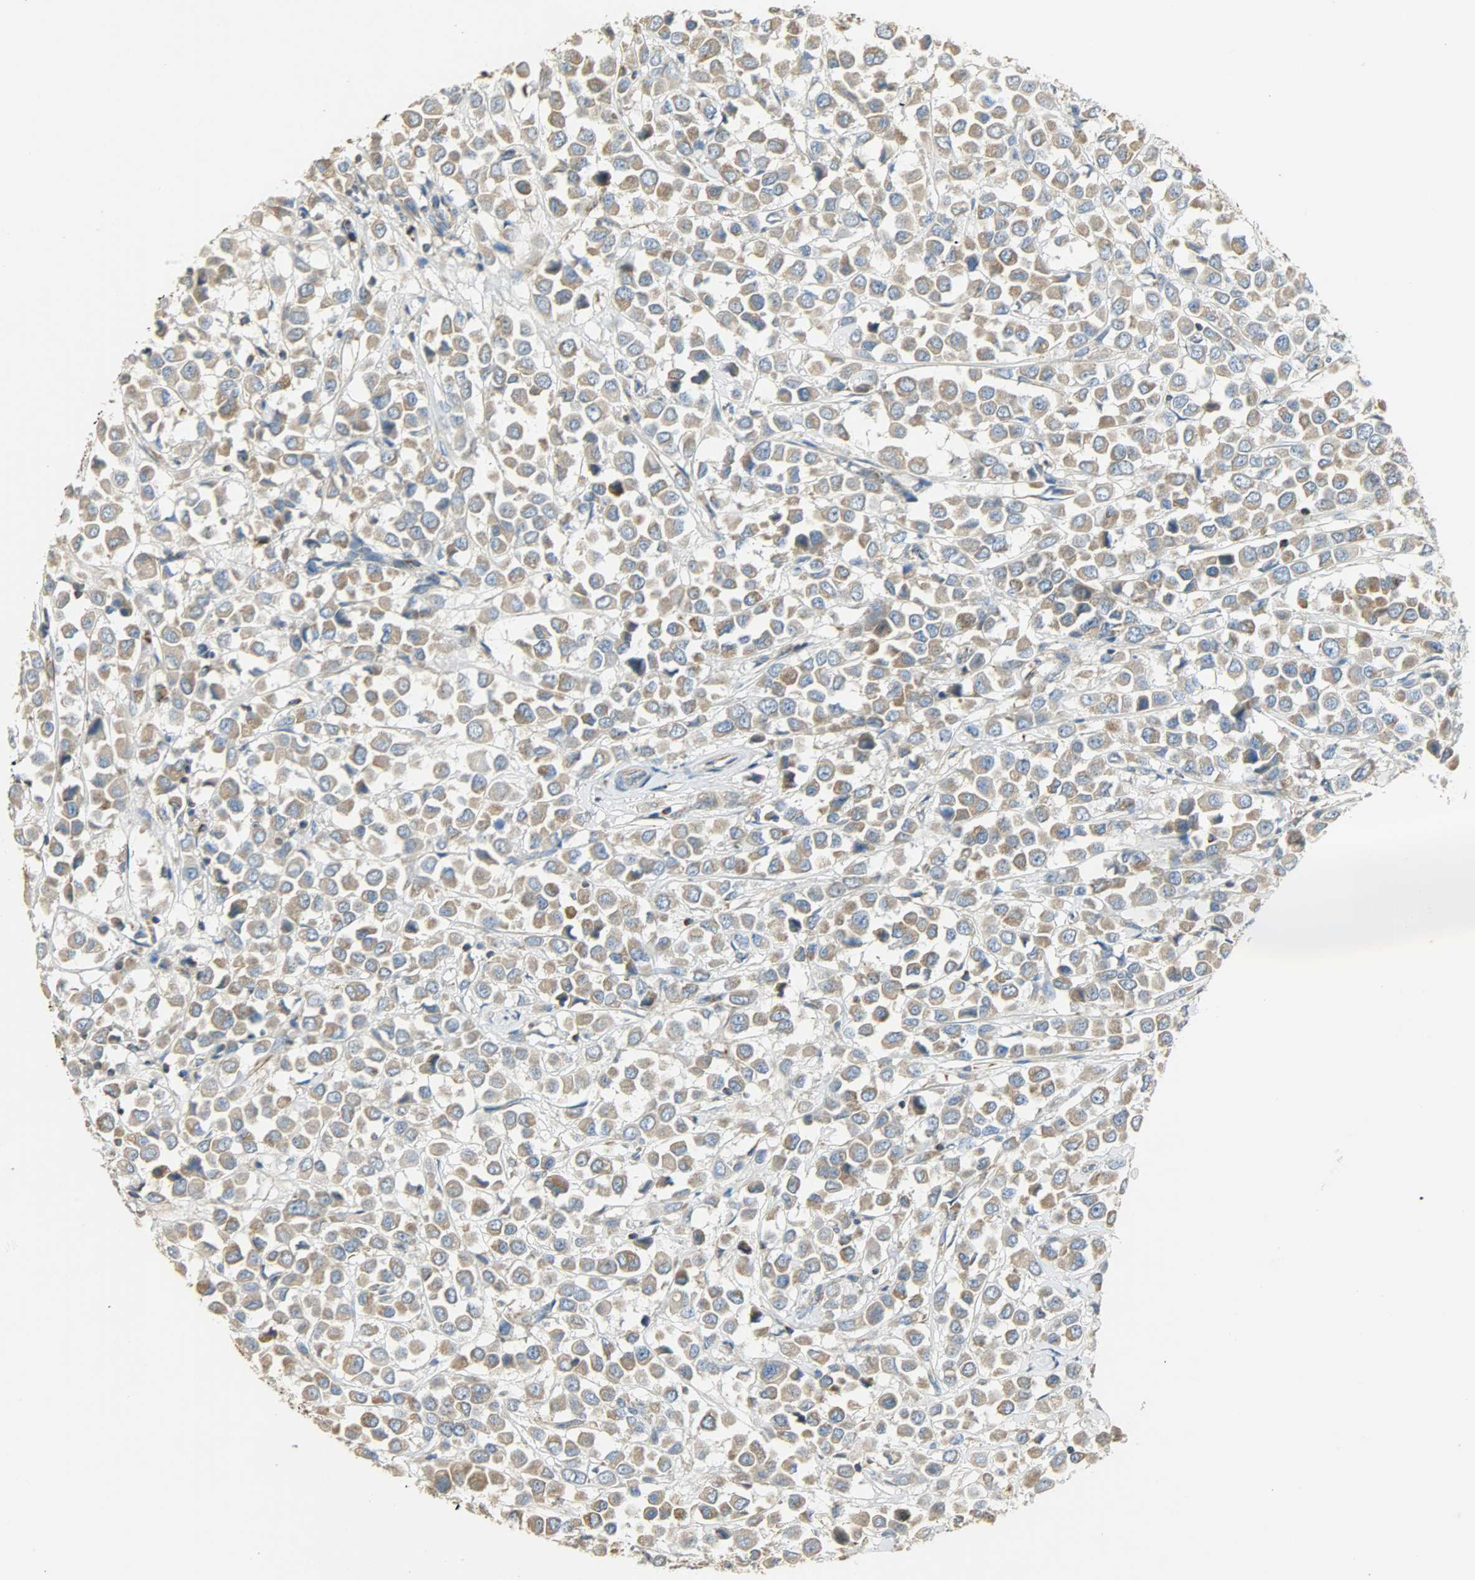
{"staining": {"intensity": "moderate", "quantity": ">75%", "location": "cytoplasmic/membranous"}, "tissue": "breast cancer", "cell_type": "Tumor cells", "image_type": "cancer", "snomed": [{"axis": "morphology", "description": "Duct carcinoma"}, {"axis": "topography", "description": "Breast"}], "caption": "This histopathology image shows breast invasive ductal carcinoma stained with immunohistochemistry (IHC) to label a protein in brown. The cytoplasmic/membranous of tumor cells show moderate positivity for the protein. Nuclei are counter-stained blue.", "gene": "NNT", "patient": {"sex": "female", "age": 61}}